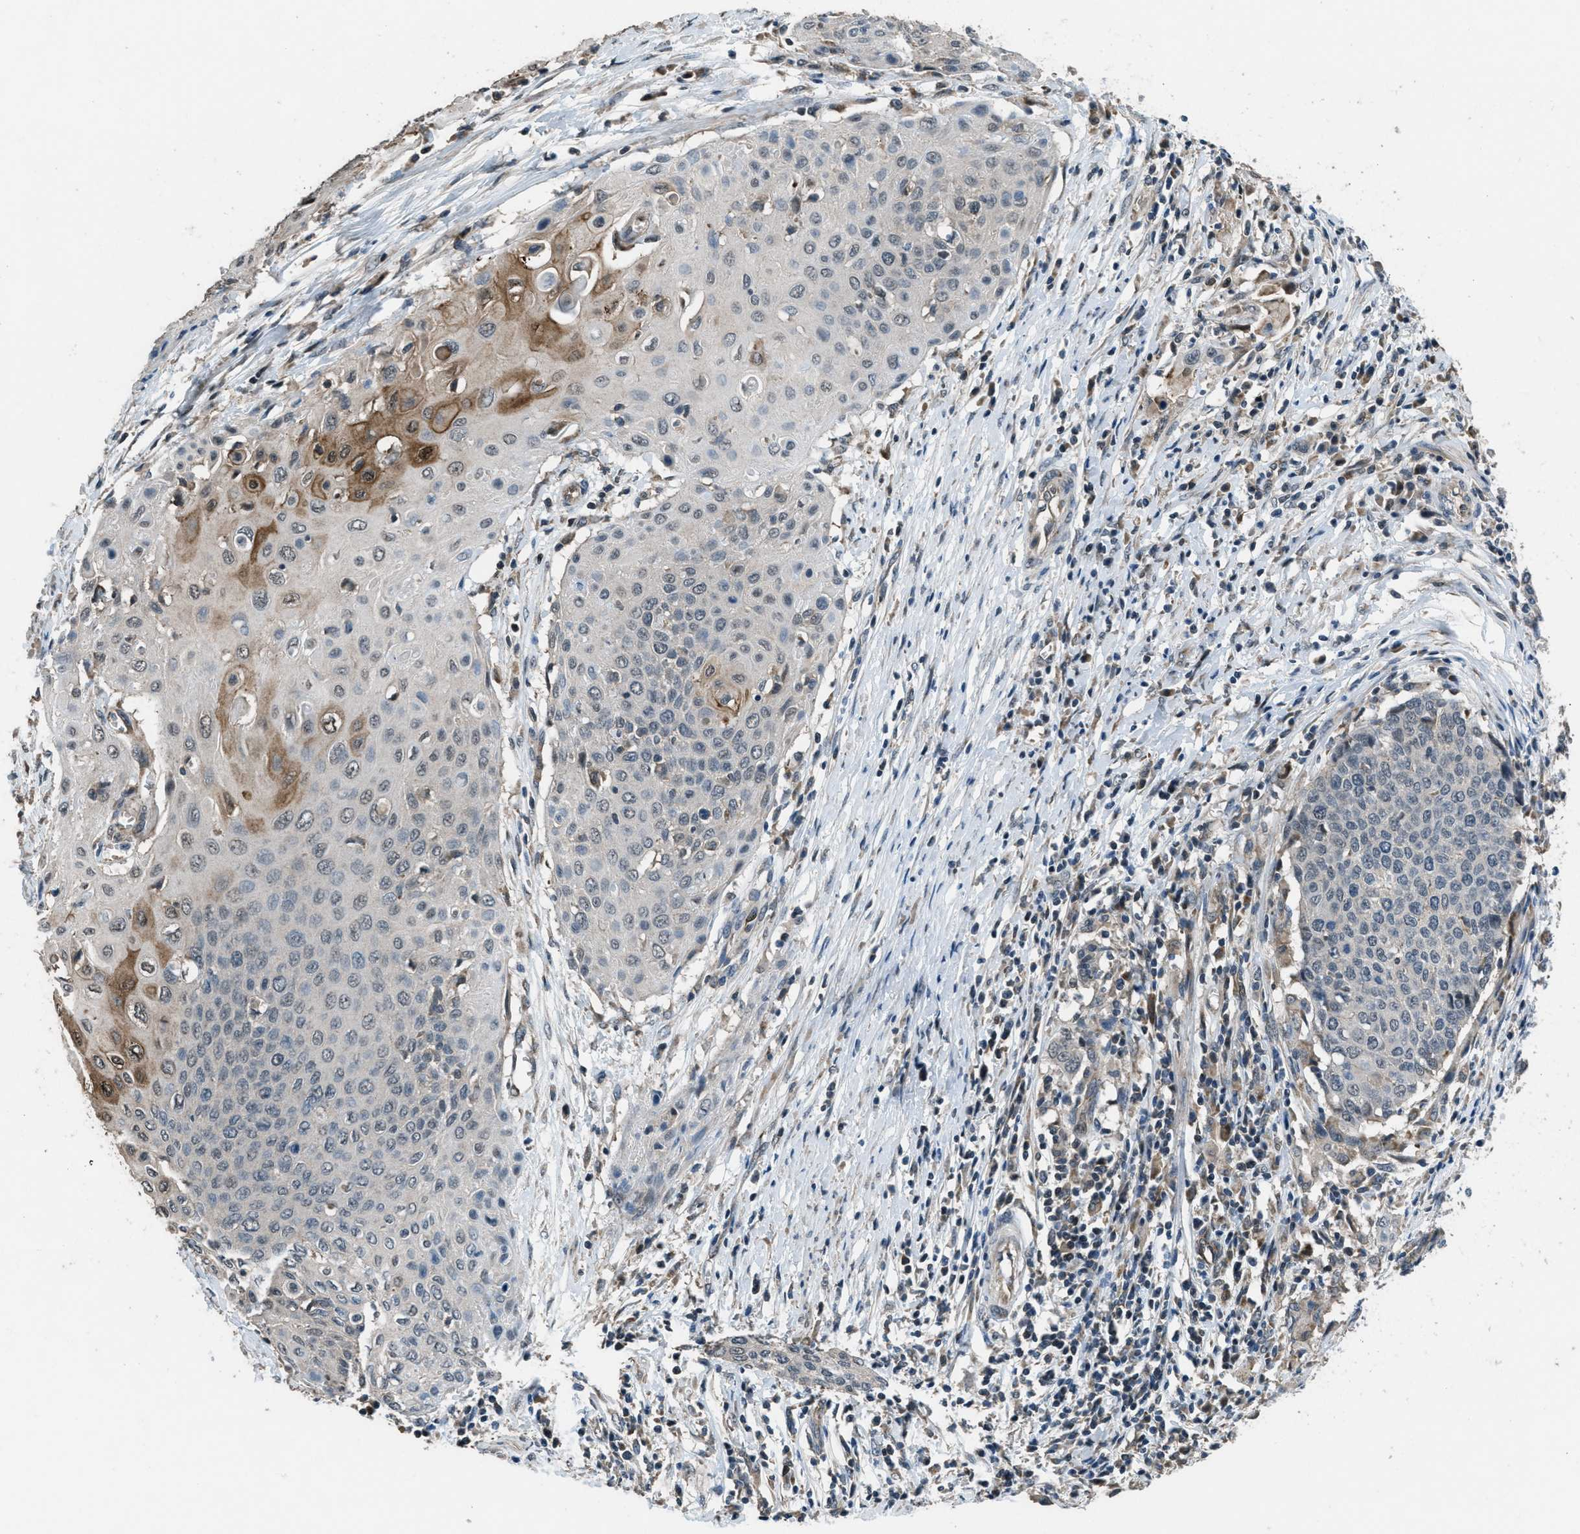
{"staining": {"intensity": "moderate", "quantity": "<25%", "location": "cytoplasmic/membranous,nuclear"}, "tissue": "cervical cancer", "cell_type": "Tumor cells", "image_type": "cancer", "snomed": [{"axis": "morphology", "description": "Squamous cell carcinoma, NOS"}, {"axis": "topography", "description": "Cervix"}], "caption": "Immunohistochemical staining of human cervical squamous cell carcinoma shows low levels of moderate cytoplasmic/membranous and nuclear protein positivity in approximately <25% of tumor cells.", "gene": "NAT1", "patient": {"sex": "female", "age": 39}}